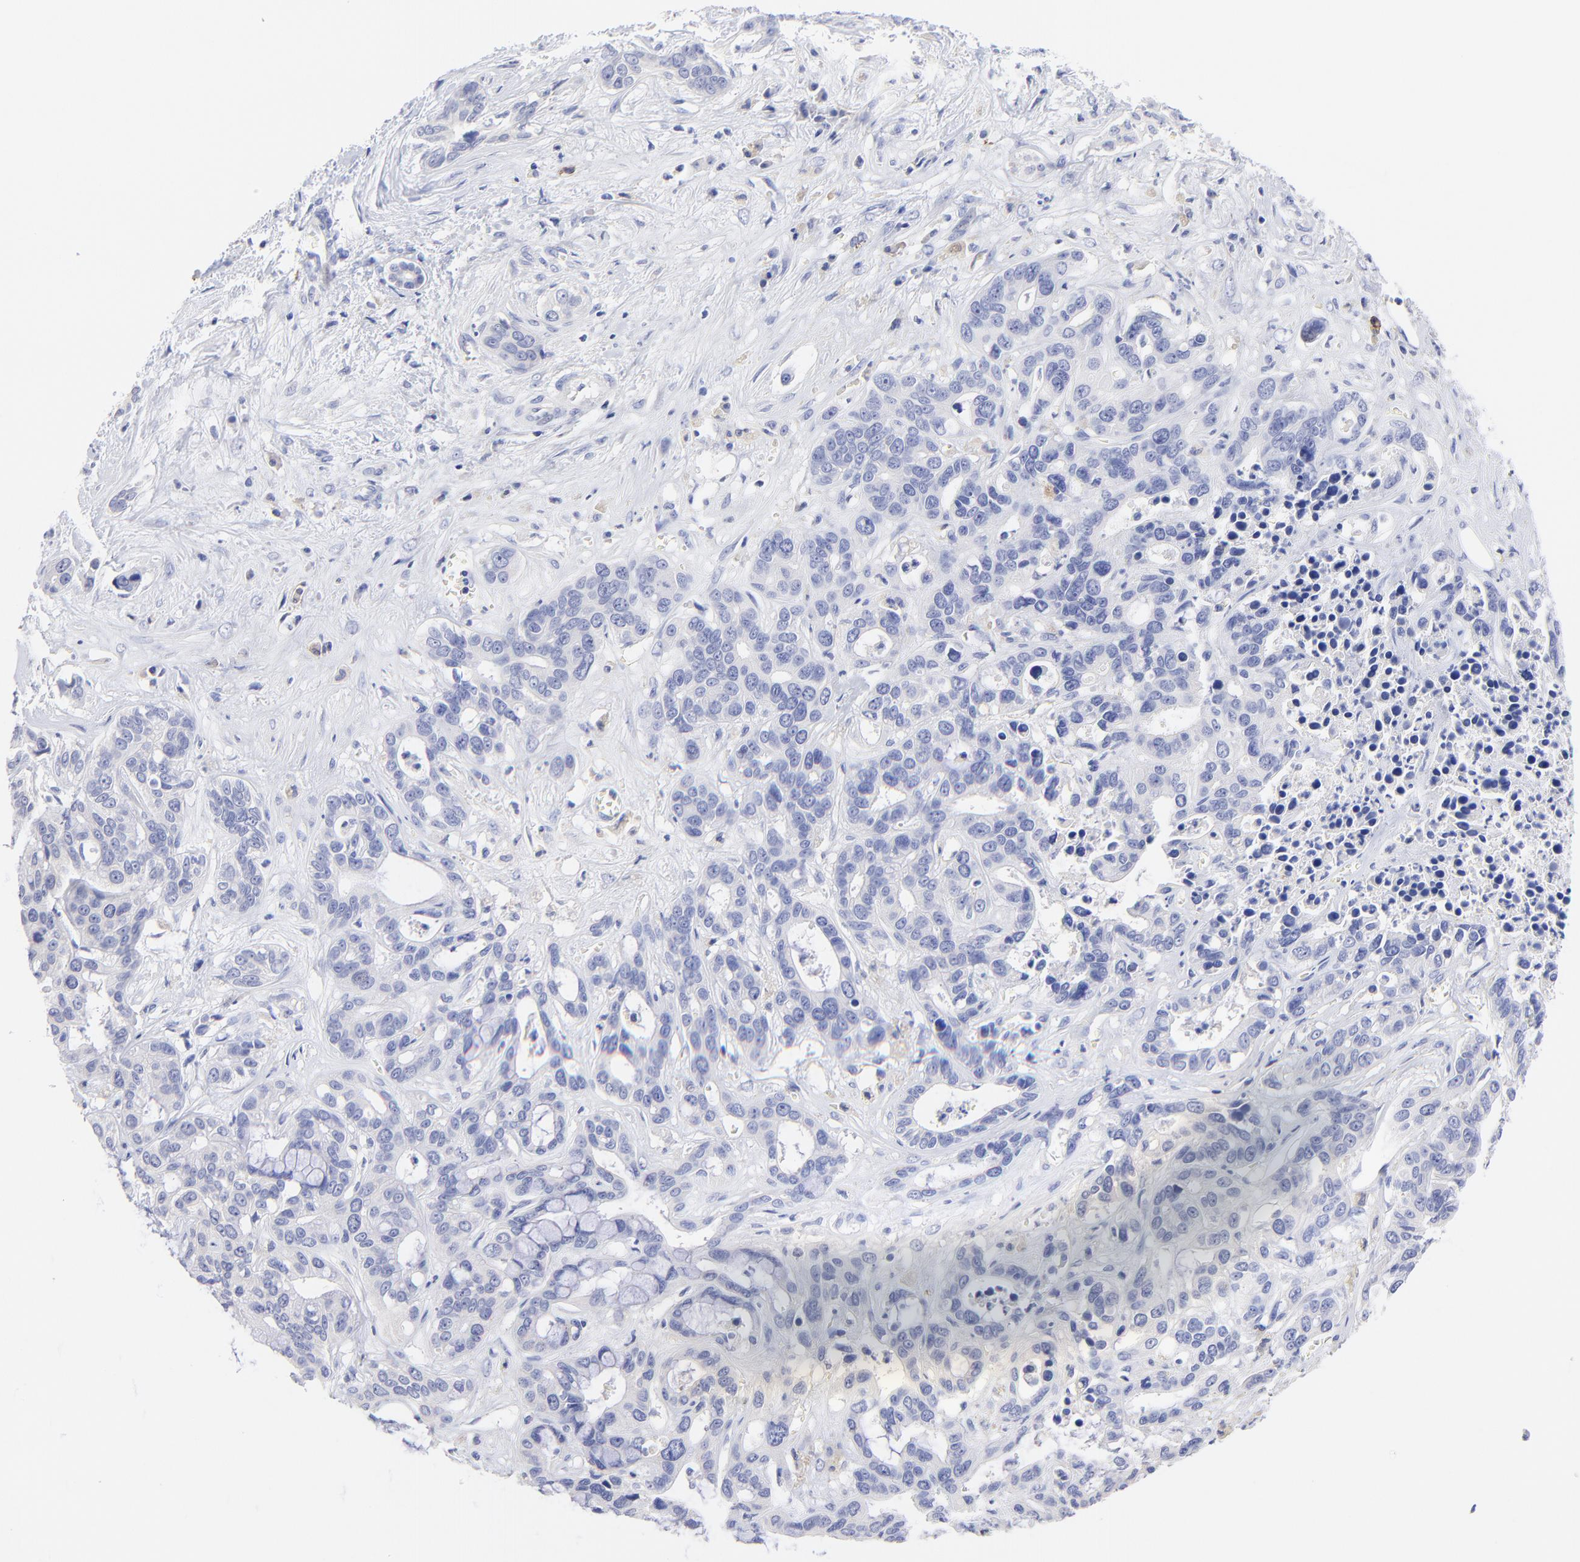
{"staining": {"intensity": "negative", "quantity": "none", "location": "none"}, "tissue": "liver cancer", "cell_type": "Tumor cells", "image_type": "cancer", "snomed": [{"axis": "morphology", "description": "Cholangiocarcinoma"}, {"axis": "topography", "description": "Liver"}], "caption": "The micrograph demonstrates no staining of tumor cells in liver cancer (cholangiocarcinoma).", "gene": "RAB3A", "patient": {"sex": "female", "age": 65}}